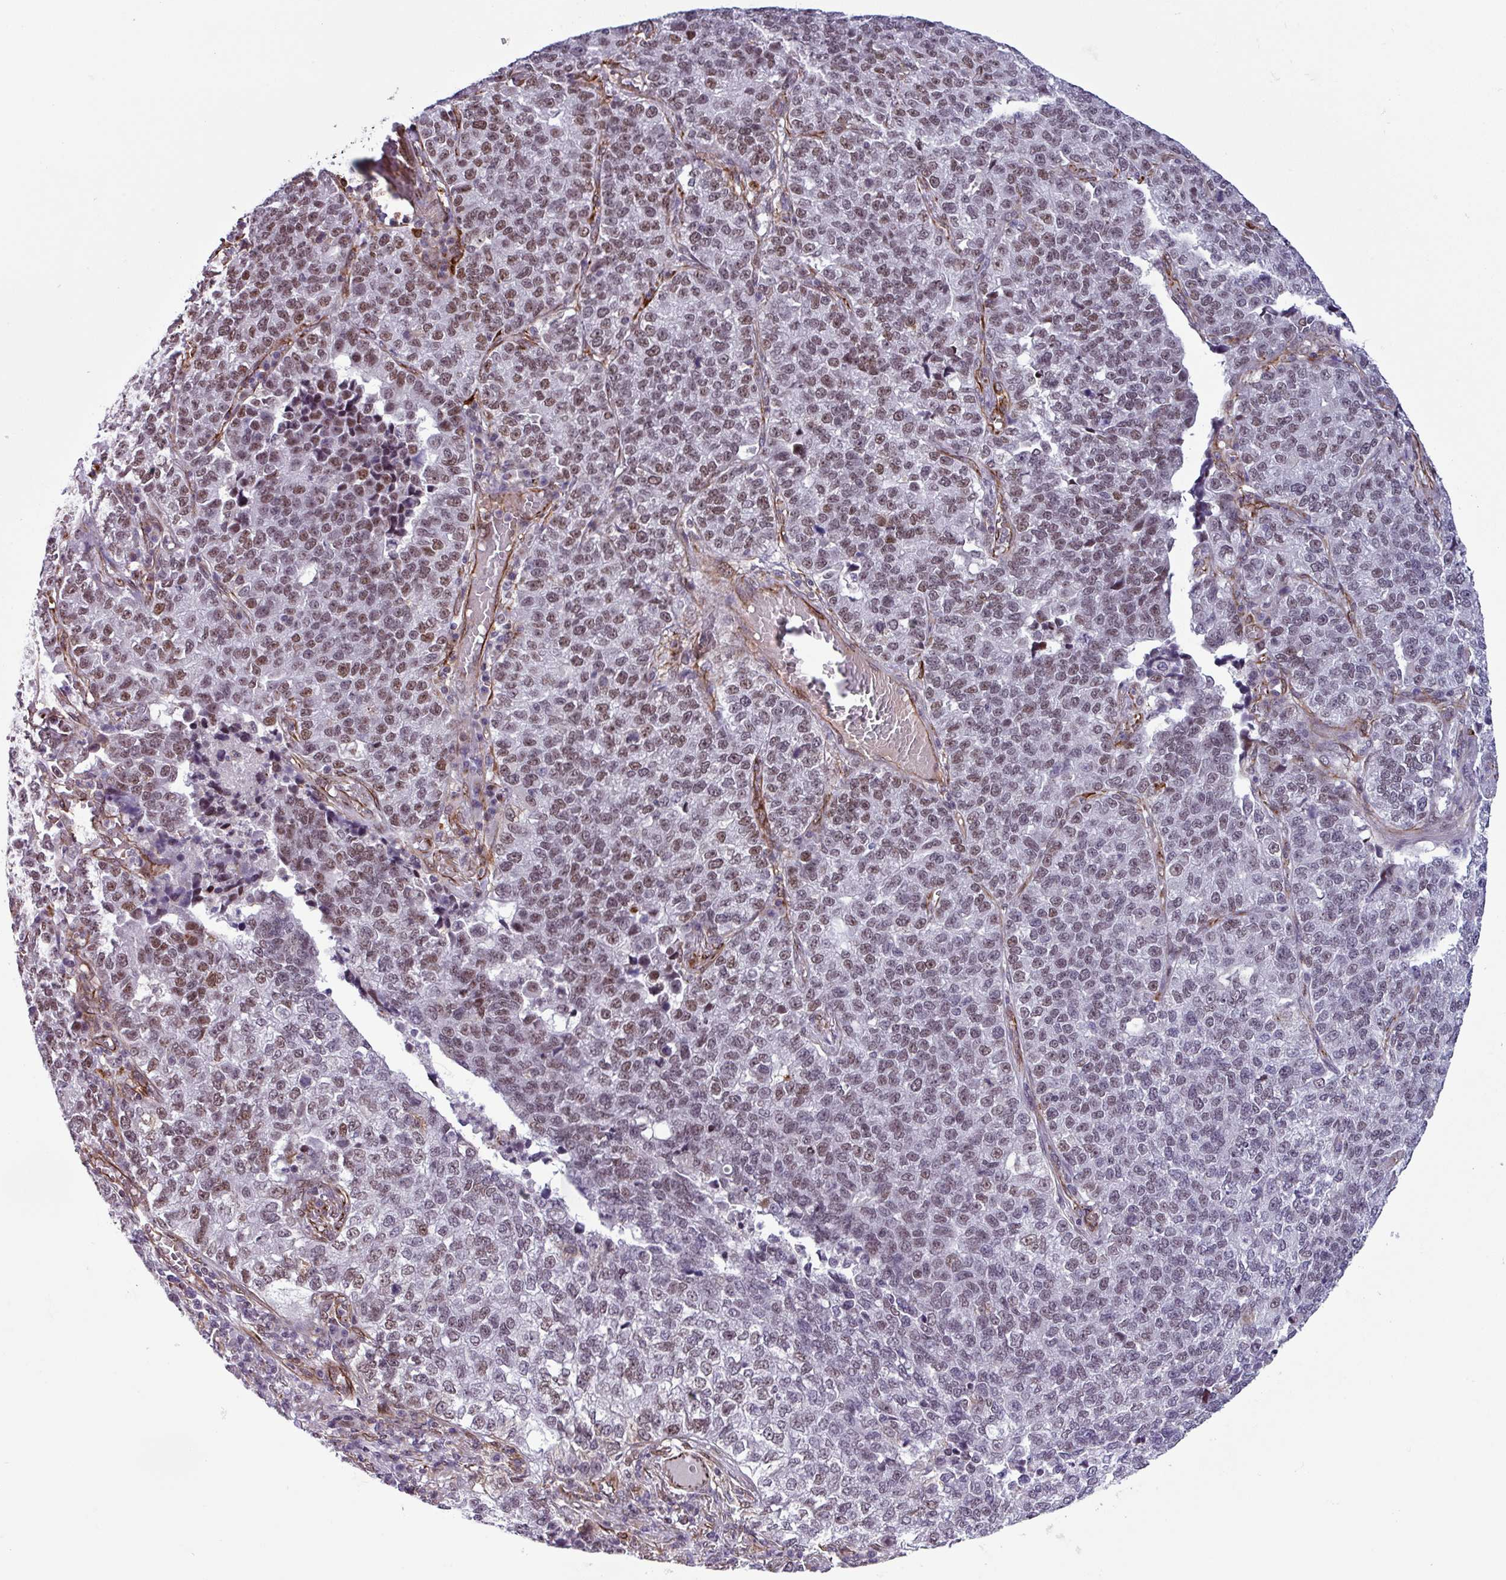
{"staining": {"intensity": "moderate", "quantity": ">75%", "location": "nuclear"}, "tissue": "lung cancer", "cell_type": "Tumor cells", "image_type": "cancer", "snomed": [{"axis": "morphology", "description": "Adenocarcinoma, NOS"}, {"axis": "topography", "description": "Lung"}], "caption": "Immunohistochemistry (IHC) histopathology image of human lung adenocarcinoma stained for a protein (brown), which shows medium levels of moderate nuclear staining in approximately >75% of tumor cells.", "gene": "CHD3", "patient": {"sex": "male", "age": 49}}